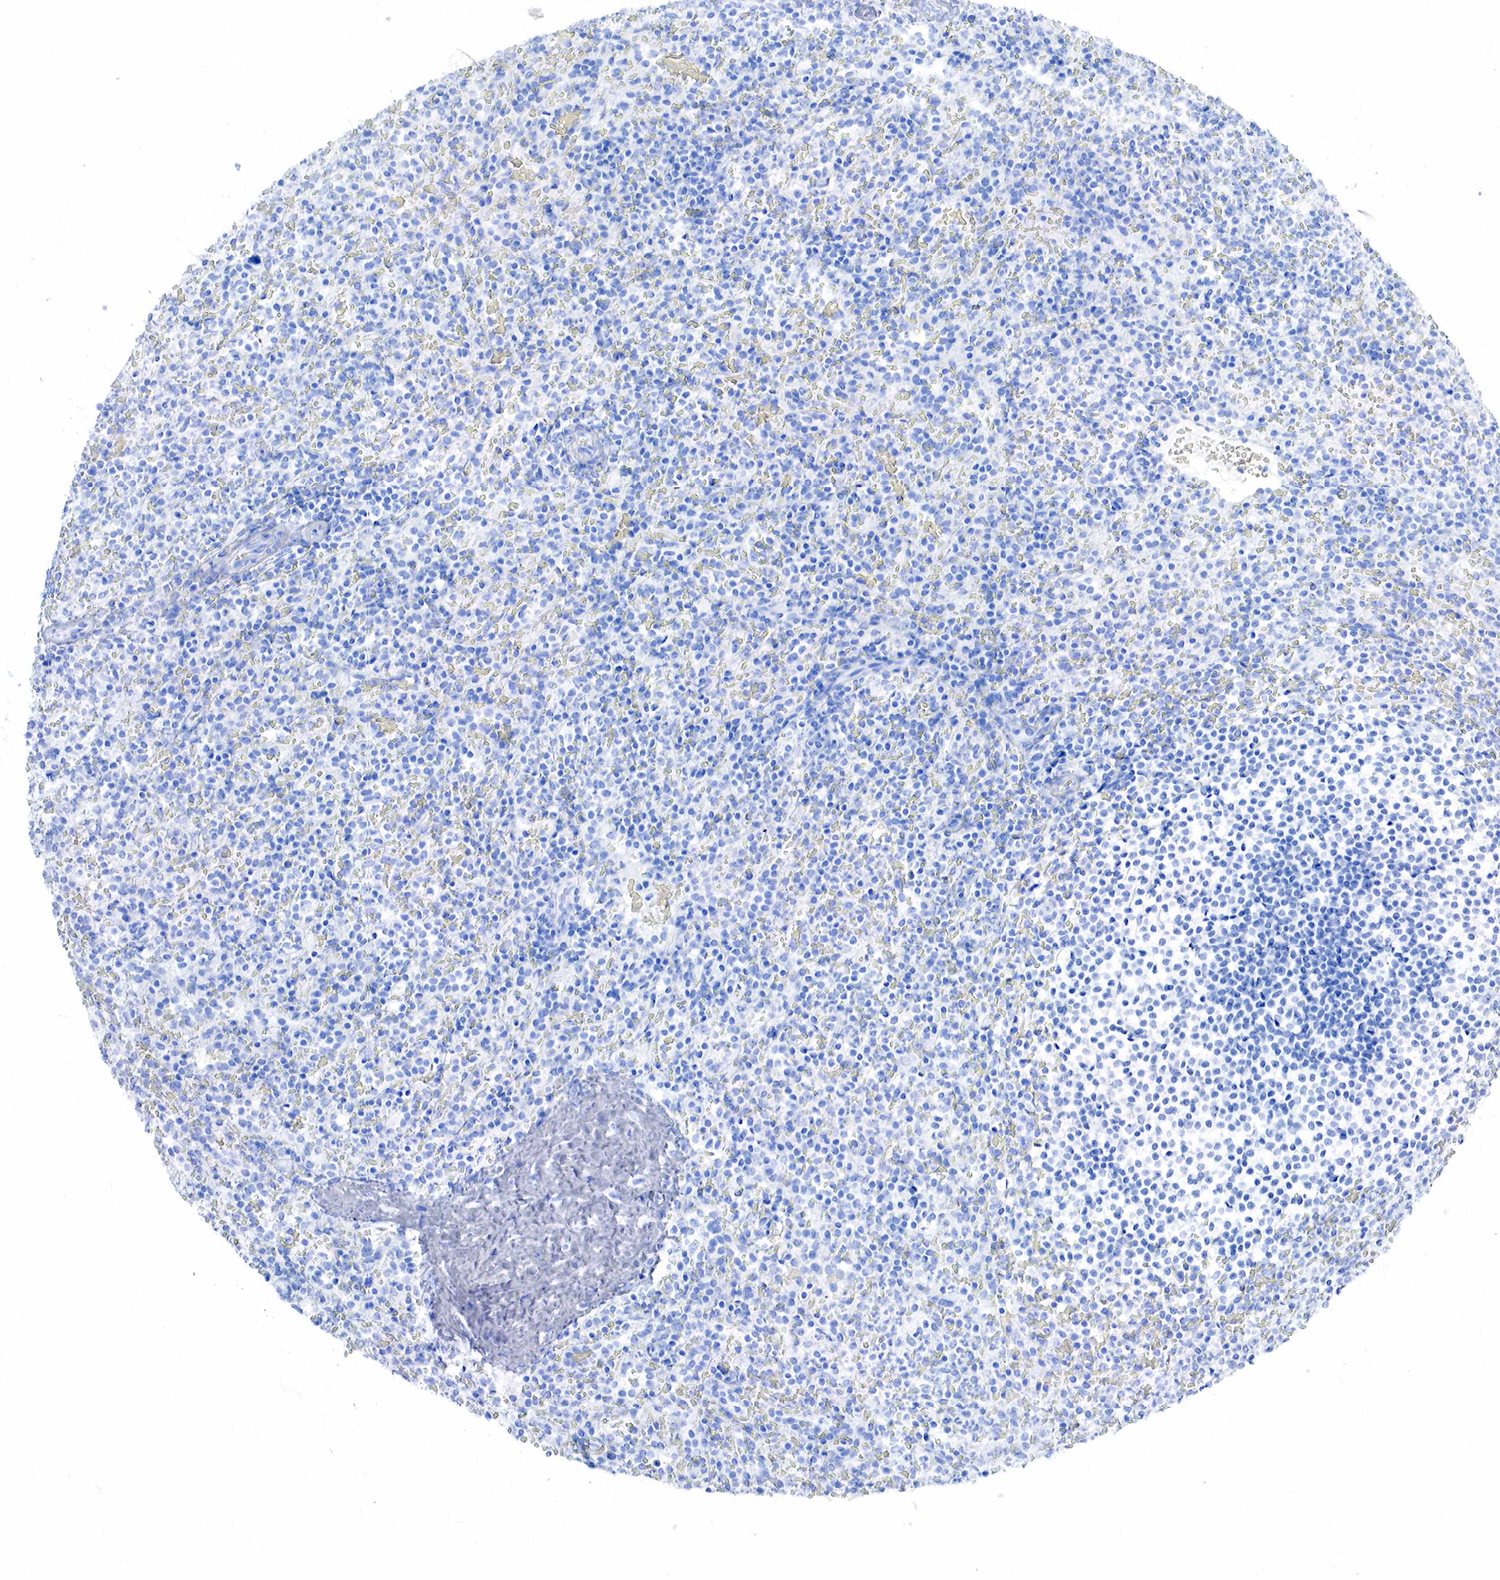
{"staining": {"intensity": "negative", "quantity": "none", "location": "none"}, "tissue": "spleen", "cell_type": "Cells in red pulp", "image_type": "normal", "snomed": [{"axis": "morphology", "description": "Normal tissue, NOS"}, {"axis": "topography", "description": "Spleen"}], "caption": "Immunohistochemistry (IHC) of normal human spleen shows no positivity in cells in red pulp. The staining is performed using DAB brown chromogen with nuclei counter-stained in using hematoxylin.", "gene": "KRT7", "patient": {"sex": "female", "age": 21}}